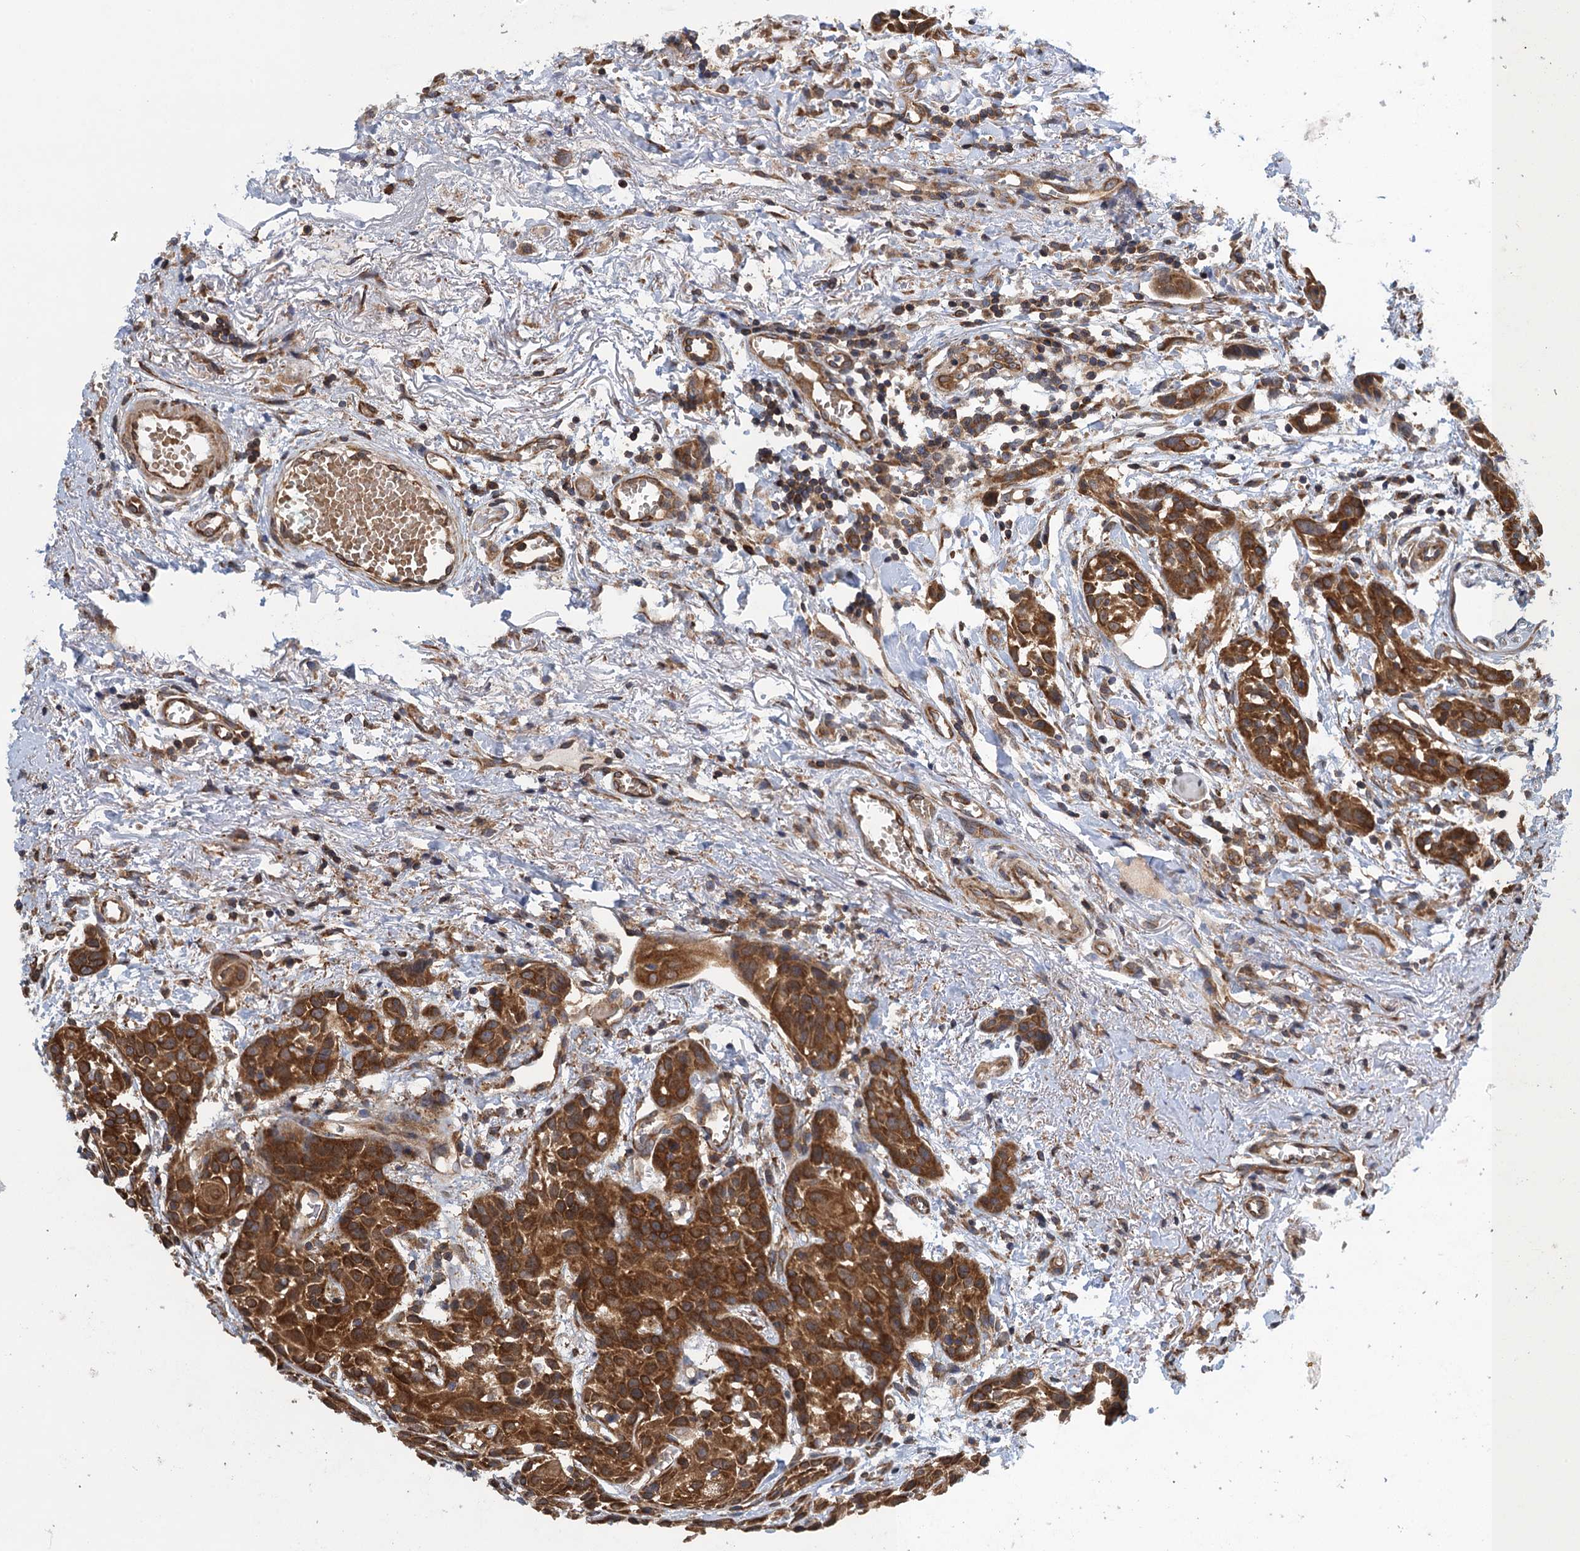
{"staining": {"intensity": "strong", "quantity": ">75%", "location": "cytoplasmic/membranous"}, "tissue": "head and neck cancer", "cell_type": "Tumor cells", "image_type": "cancer", "snomed": [{"axis": "morphology", "description": "Squamous cell carcinoma, NOS"}, {"axis": "topography", "description": "Oral tissue"}, {"axis": "topography", "description": "Head-Neck"}], "caption": "A high amount of strong cytoplasmic/membranous staining is appreciated in approximately >75% of tumor cells in head and neck cancer (squamous cell carcinoma) tissue.", "gene": "MDM1", "patient": {"sex": "female", "age": 50}}